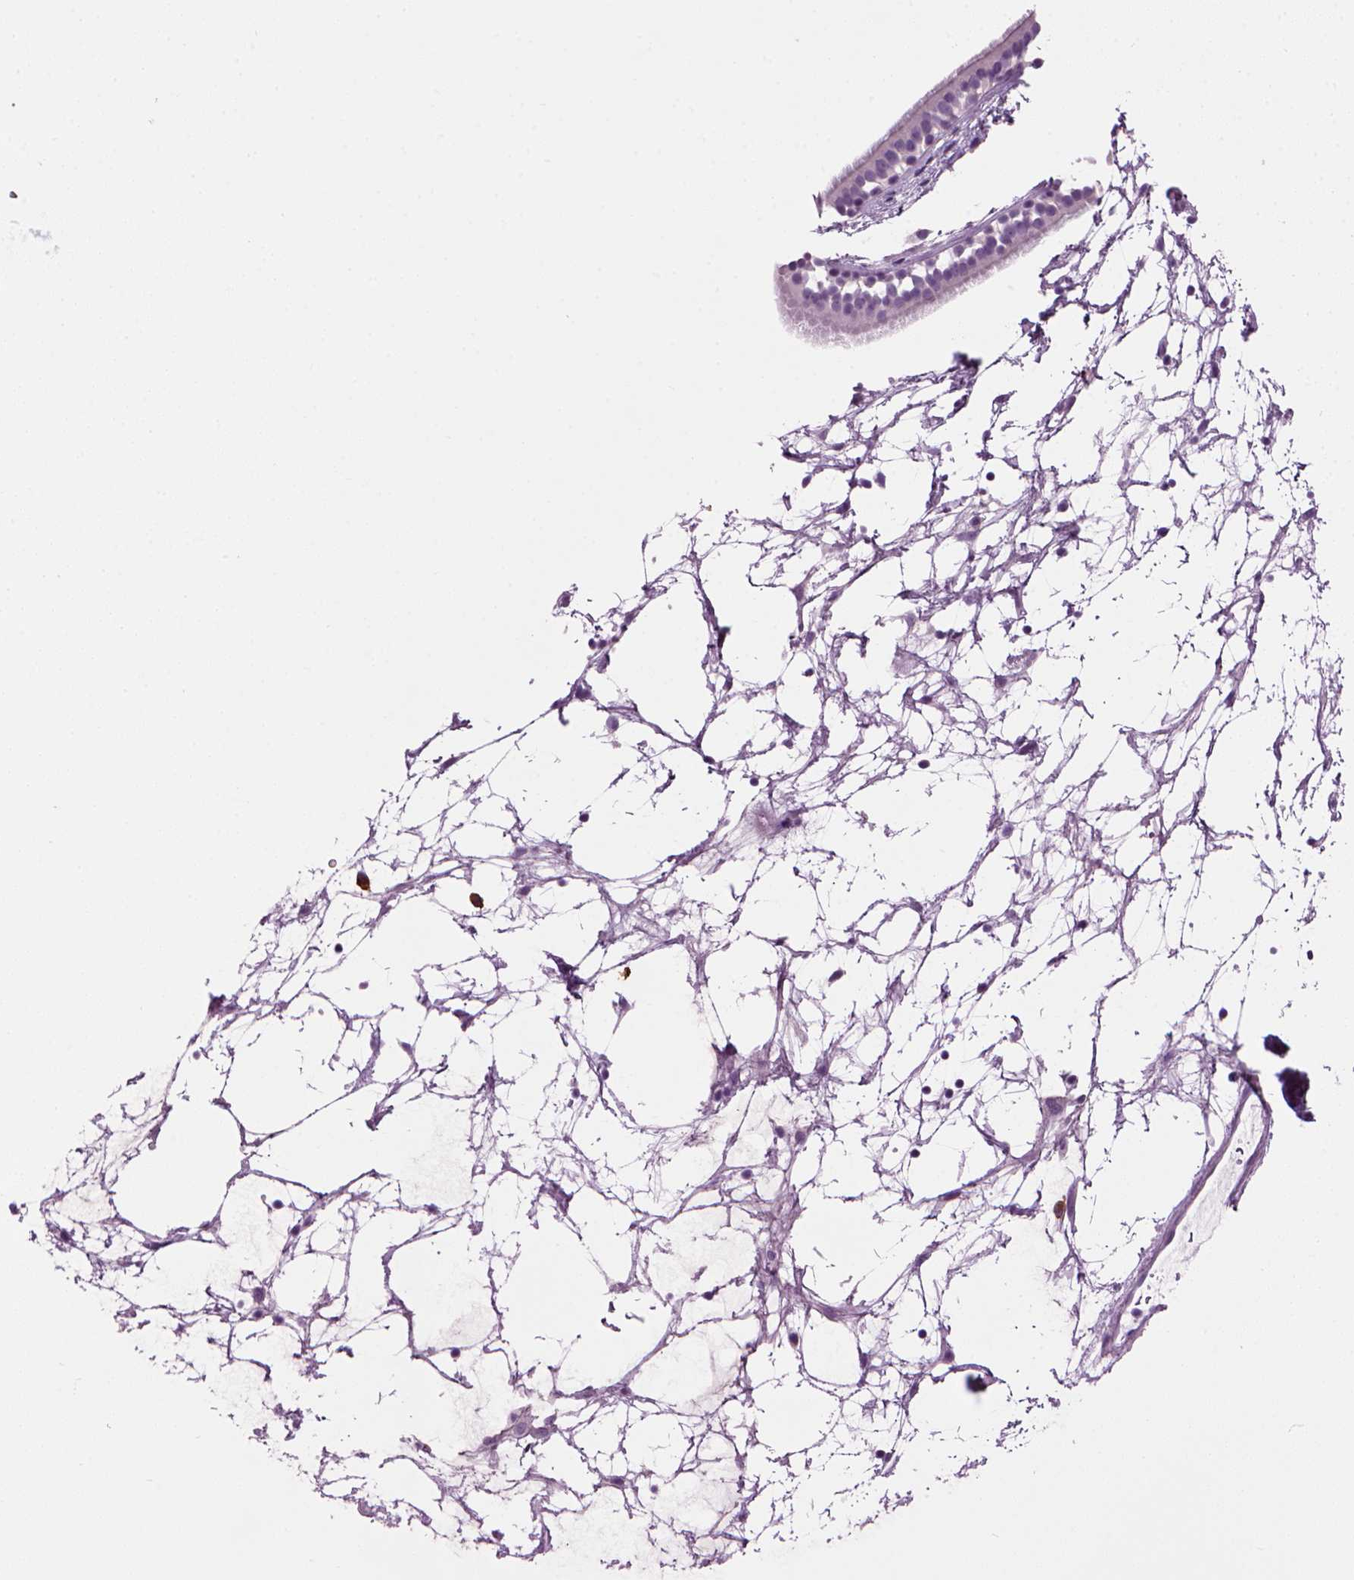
{"staining": {"intensity": "negative", "quantity": "none", "location": "none"}, "tissue": "nasopharynx", "cell_type": "Respiratory epithelial cells", "image_type": "normal", "snomed": [{"axis": "morphology", "description": "Normal tissue, NOS"}, {"axis": "topography", "description": "Nasopharynx"}], "caption": "The immunohistochemistry photomicrograph has no significant positivity in respiratory epithelial cells of nasopharynx.", "gene": "MZB1", "patient": {"sex": "male", "age": 68}}